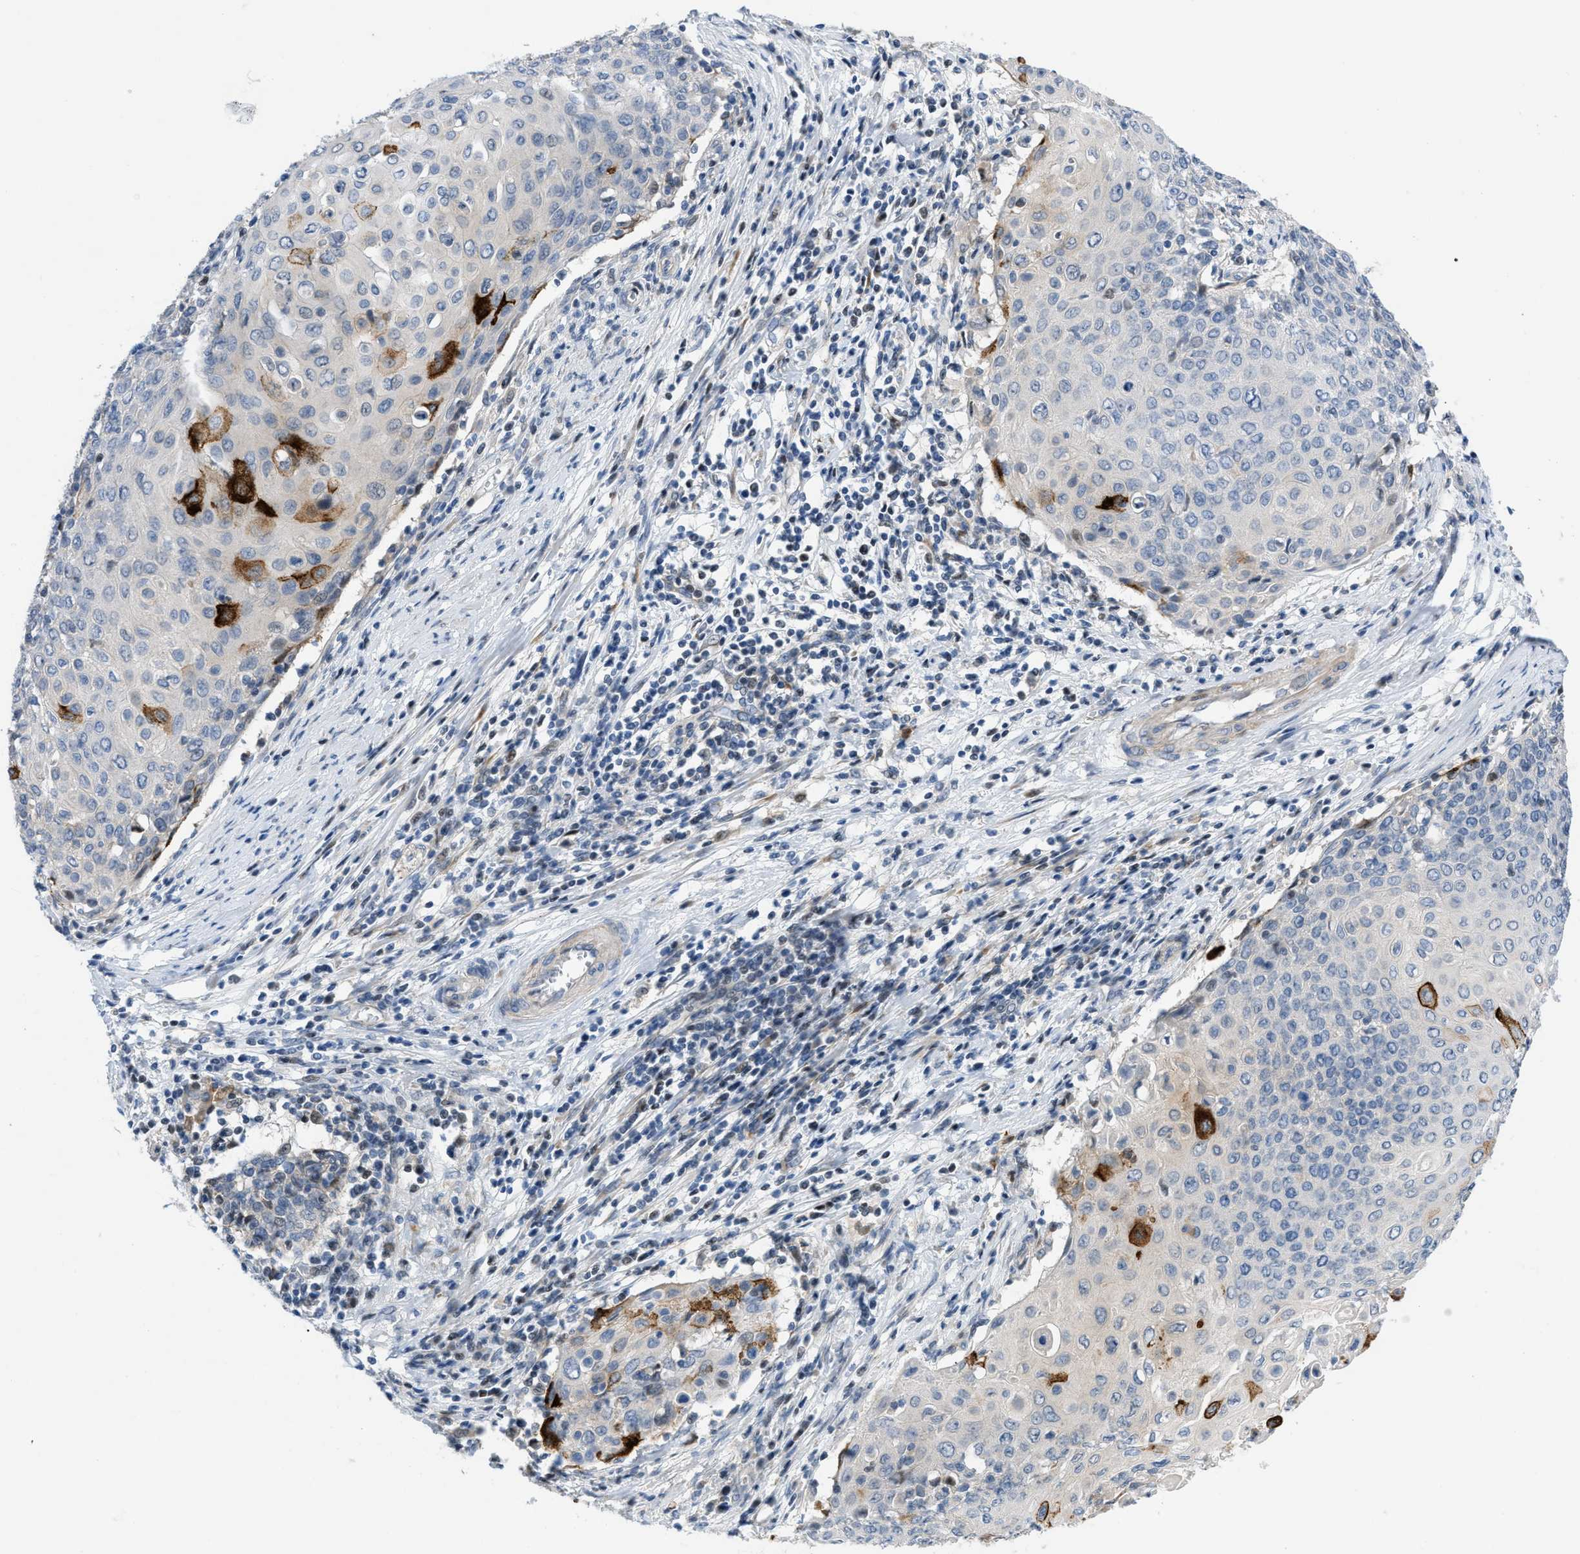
{"staining": {"intensity": "strong", "quantity": "<25%", "location": "cytoplasmic/membranous"}, "tissue": "cervical cancer", "cell_type": "Tumor cells", "image_type": "cancer", "snomed": [{"axis": "morphology", "description": "Squamous cell carcinoma, NOS"}, {"axis": "topography", "description": "Cervix"}], "caption": "Strong cytoplasmic/membranous positivity for a protein is present in about <25% of tumor cells of cervical cancer (squamous cell carcinoma) using IHC.", "gene": "FDCSP", "patient": {"sex": "female", "age": 39}}